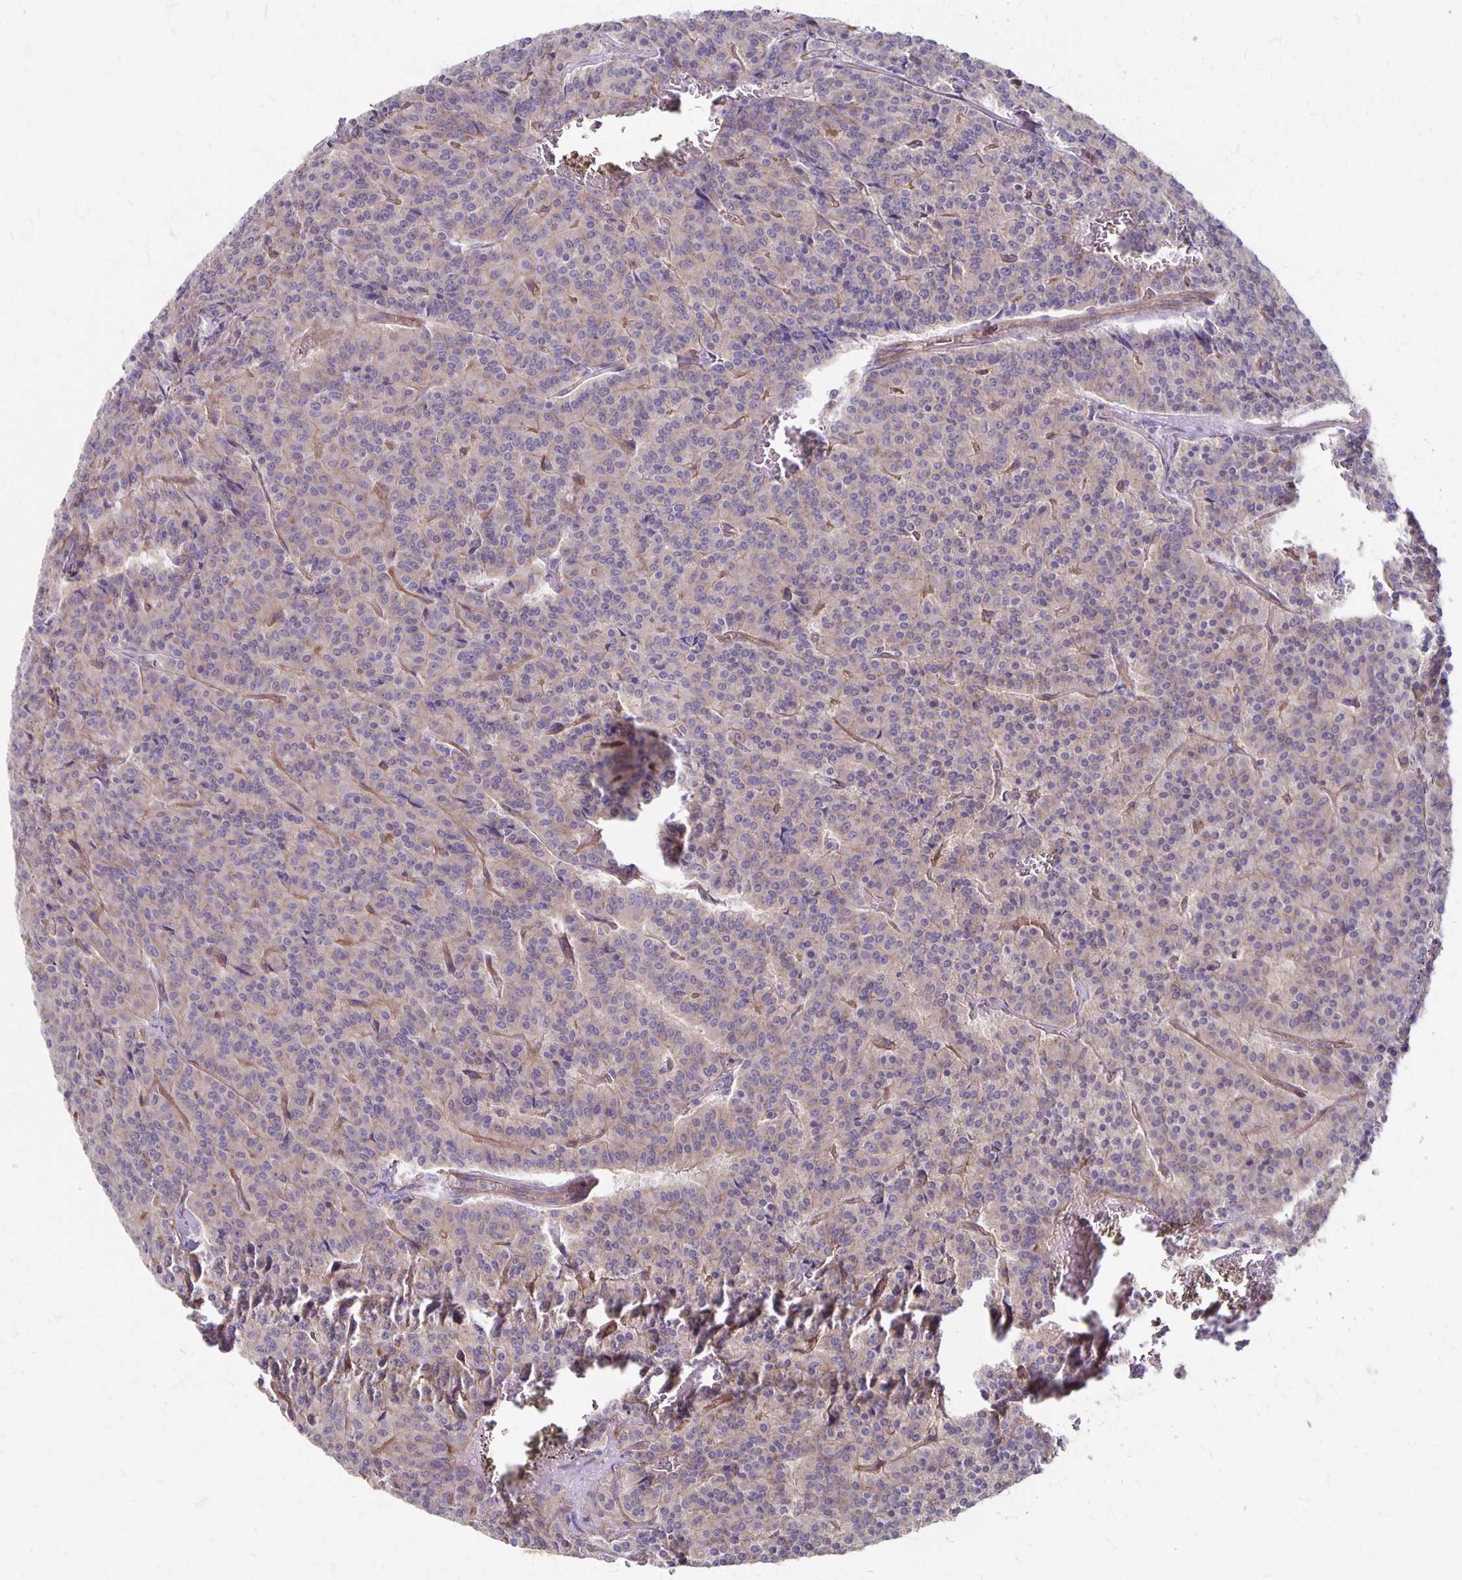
{"staining": {"intensity": "negative", "quantity": "none", "location": "none"}, "tissue": "carcinoid", "cell_type": "Tumor cells", "image_type": "cancer", "snomed": [{"axis": "morphology", "description": "Carcinoid, malignant, NOS"}, {"axis": "topography", "description": "Lung"}], "caption": "Immunohistochemical staining of human carcinoid demonstrates no significant positivity in tumor cells. (DAB IHC with hematoxylin counter stain).", "gene": "PPP1R3E", "patient": {"sex": "male", "age": 70}}